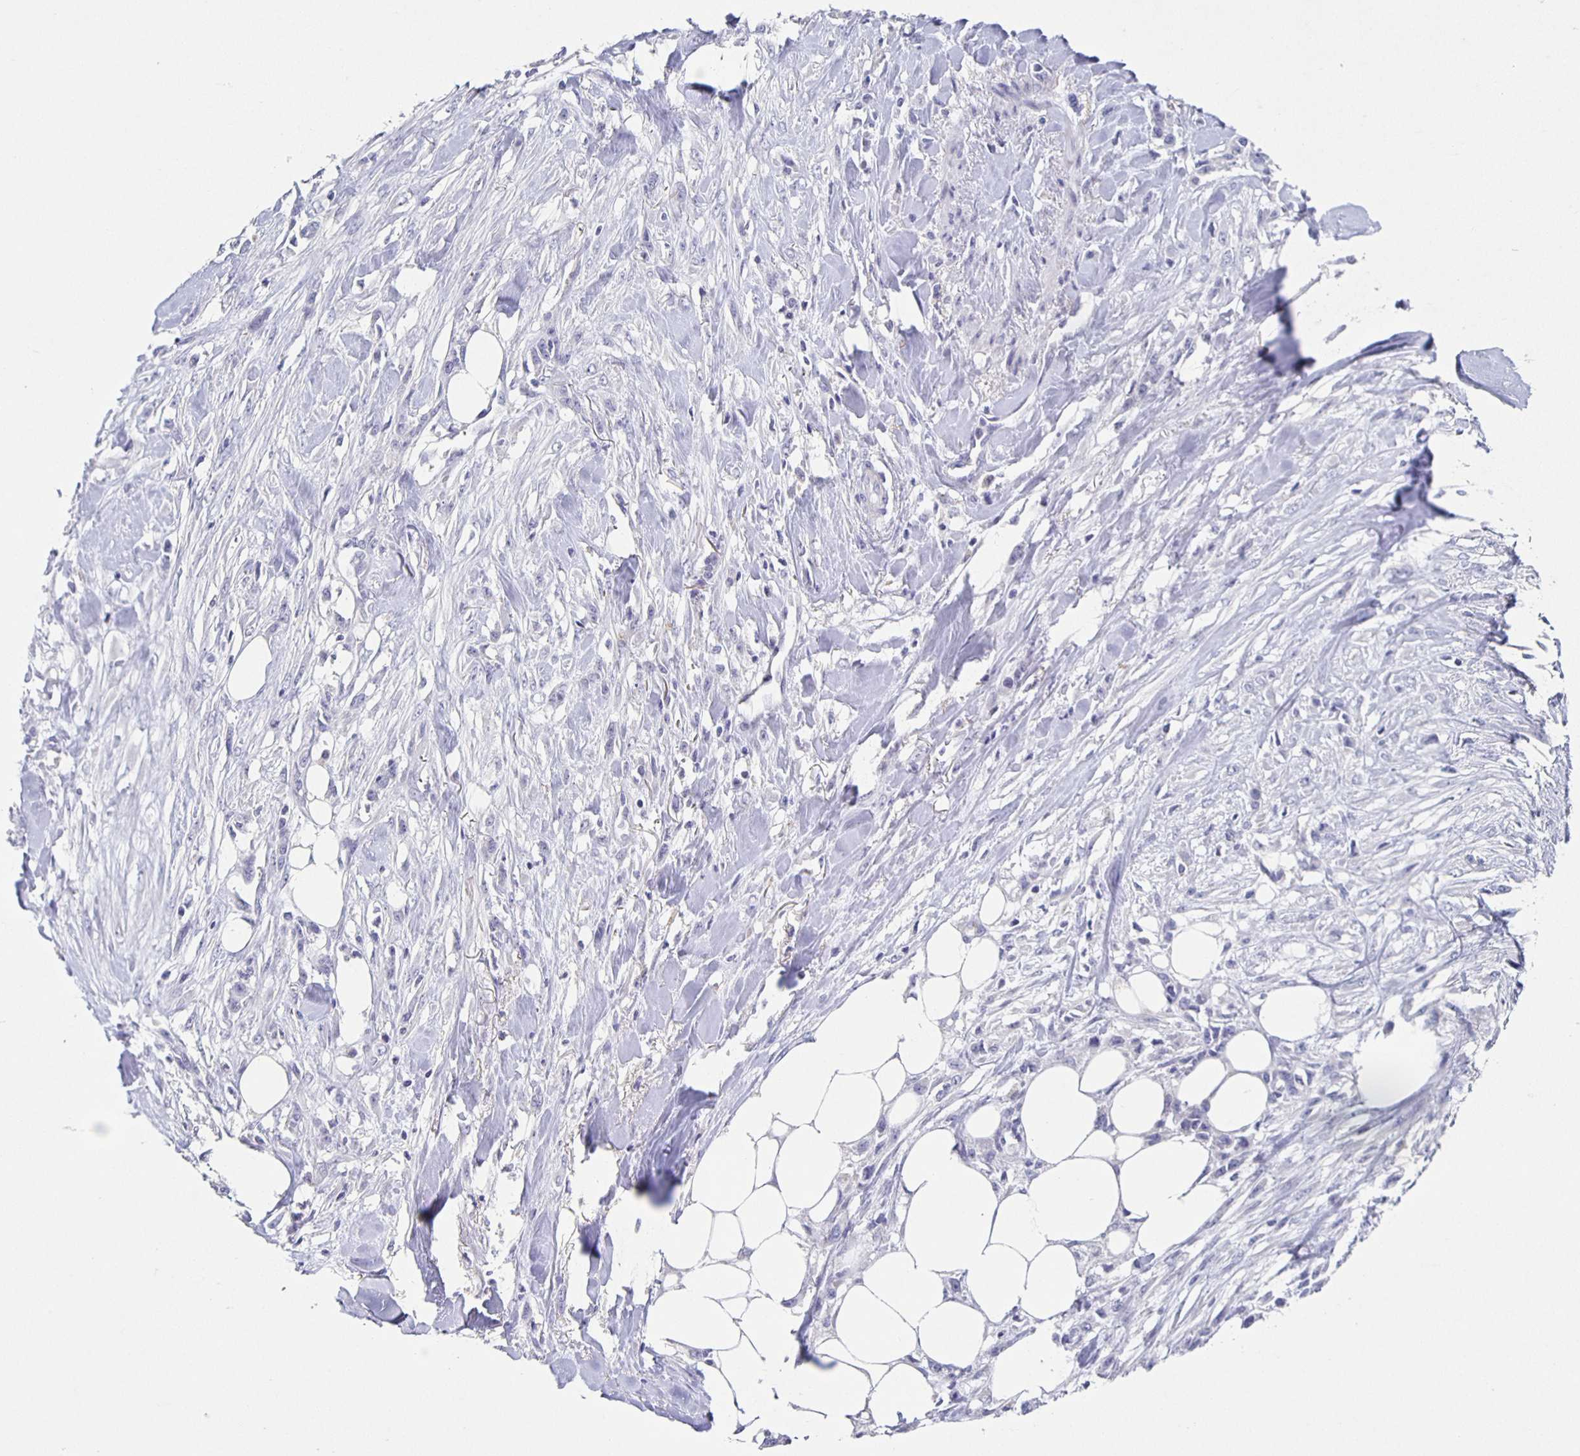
{"staining": {"intensity": "negative", "quantity": "none", "location": "none"}, "tissue": "skin cancer", "cell_type": "Tumor cells", "image_type": "cancer", "snomed": [{"axis": "morphology", "description": "Squamous cell carcinoma, NOS"}, {"axis": "topography", "description": "Skin"}], "caption": "Immunohistochemistry (IHC) of skin cancer exhibits no expression in tumor cells.", "gene": "CARNS1", "patient": {"sex": "female", "age": 59}}